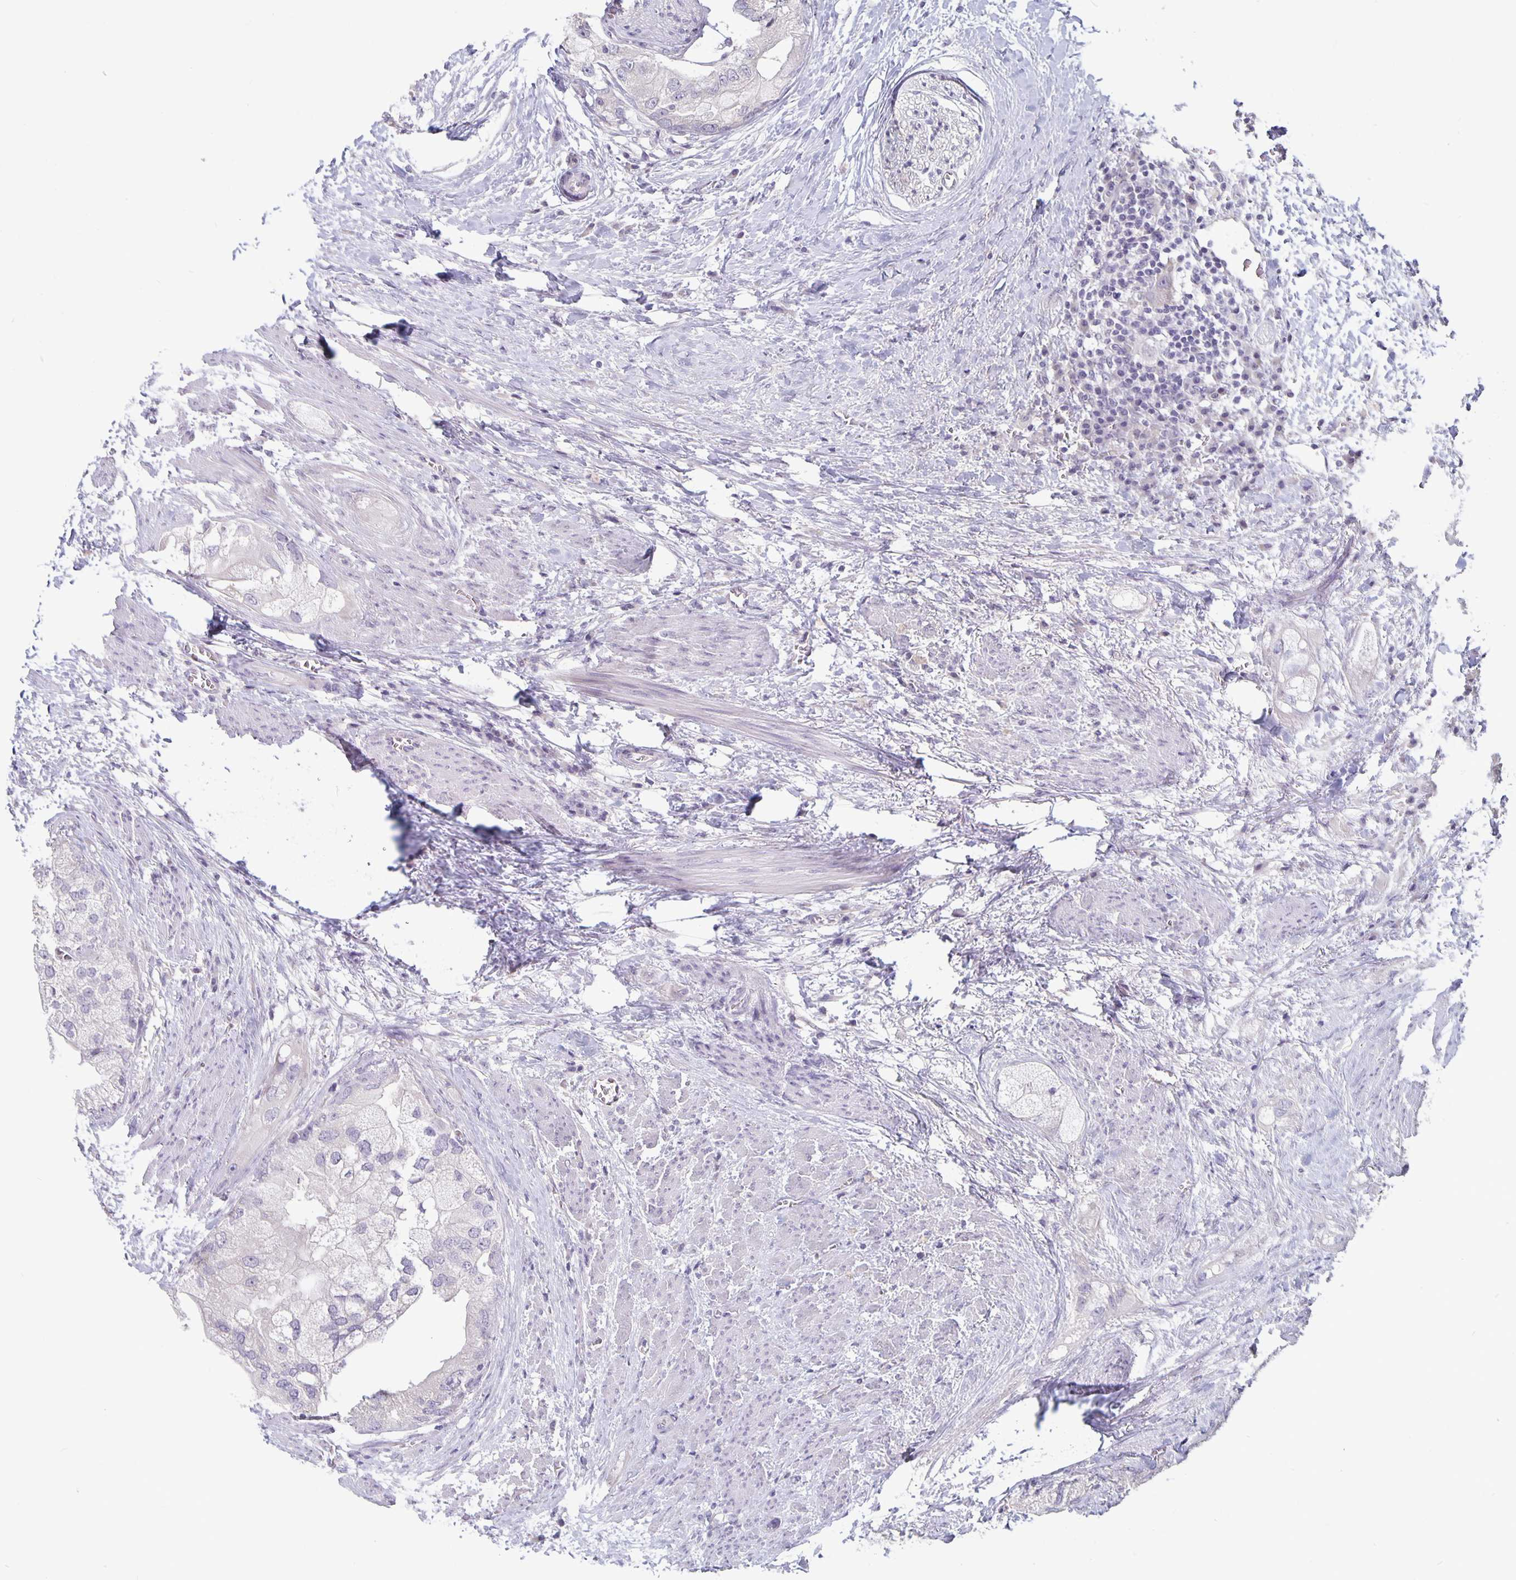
{"staining": {"intensity": "negative", "quantity": "none", "location": "none"}, "tissue": "prostate cancer", "cell_type": "Tumor cells", "image_type": "cancer", "snomed": [{"axis": "morphology", "description": "Adenocarcinoma, High grade"}, {"axis": "topography", "description": "Prostate"}], "caption": "Prostate cancer was stained to show a protein in brown. There is no significant staining in tumor cells.", "gene": "PLCB3", "patient": {"sex": "male", "age": 70}}